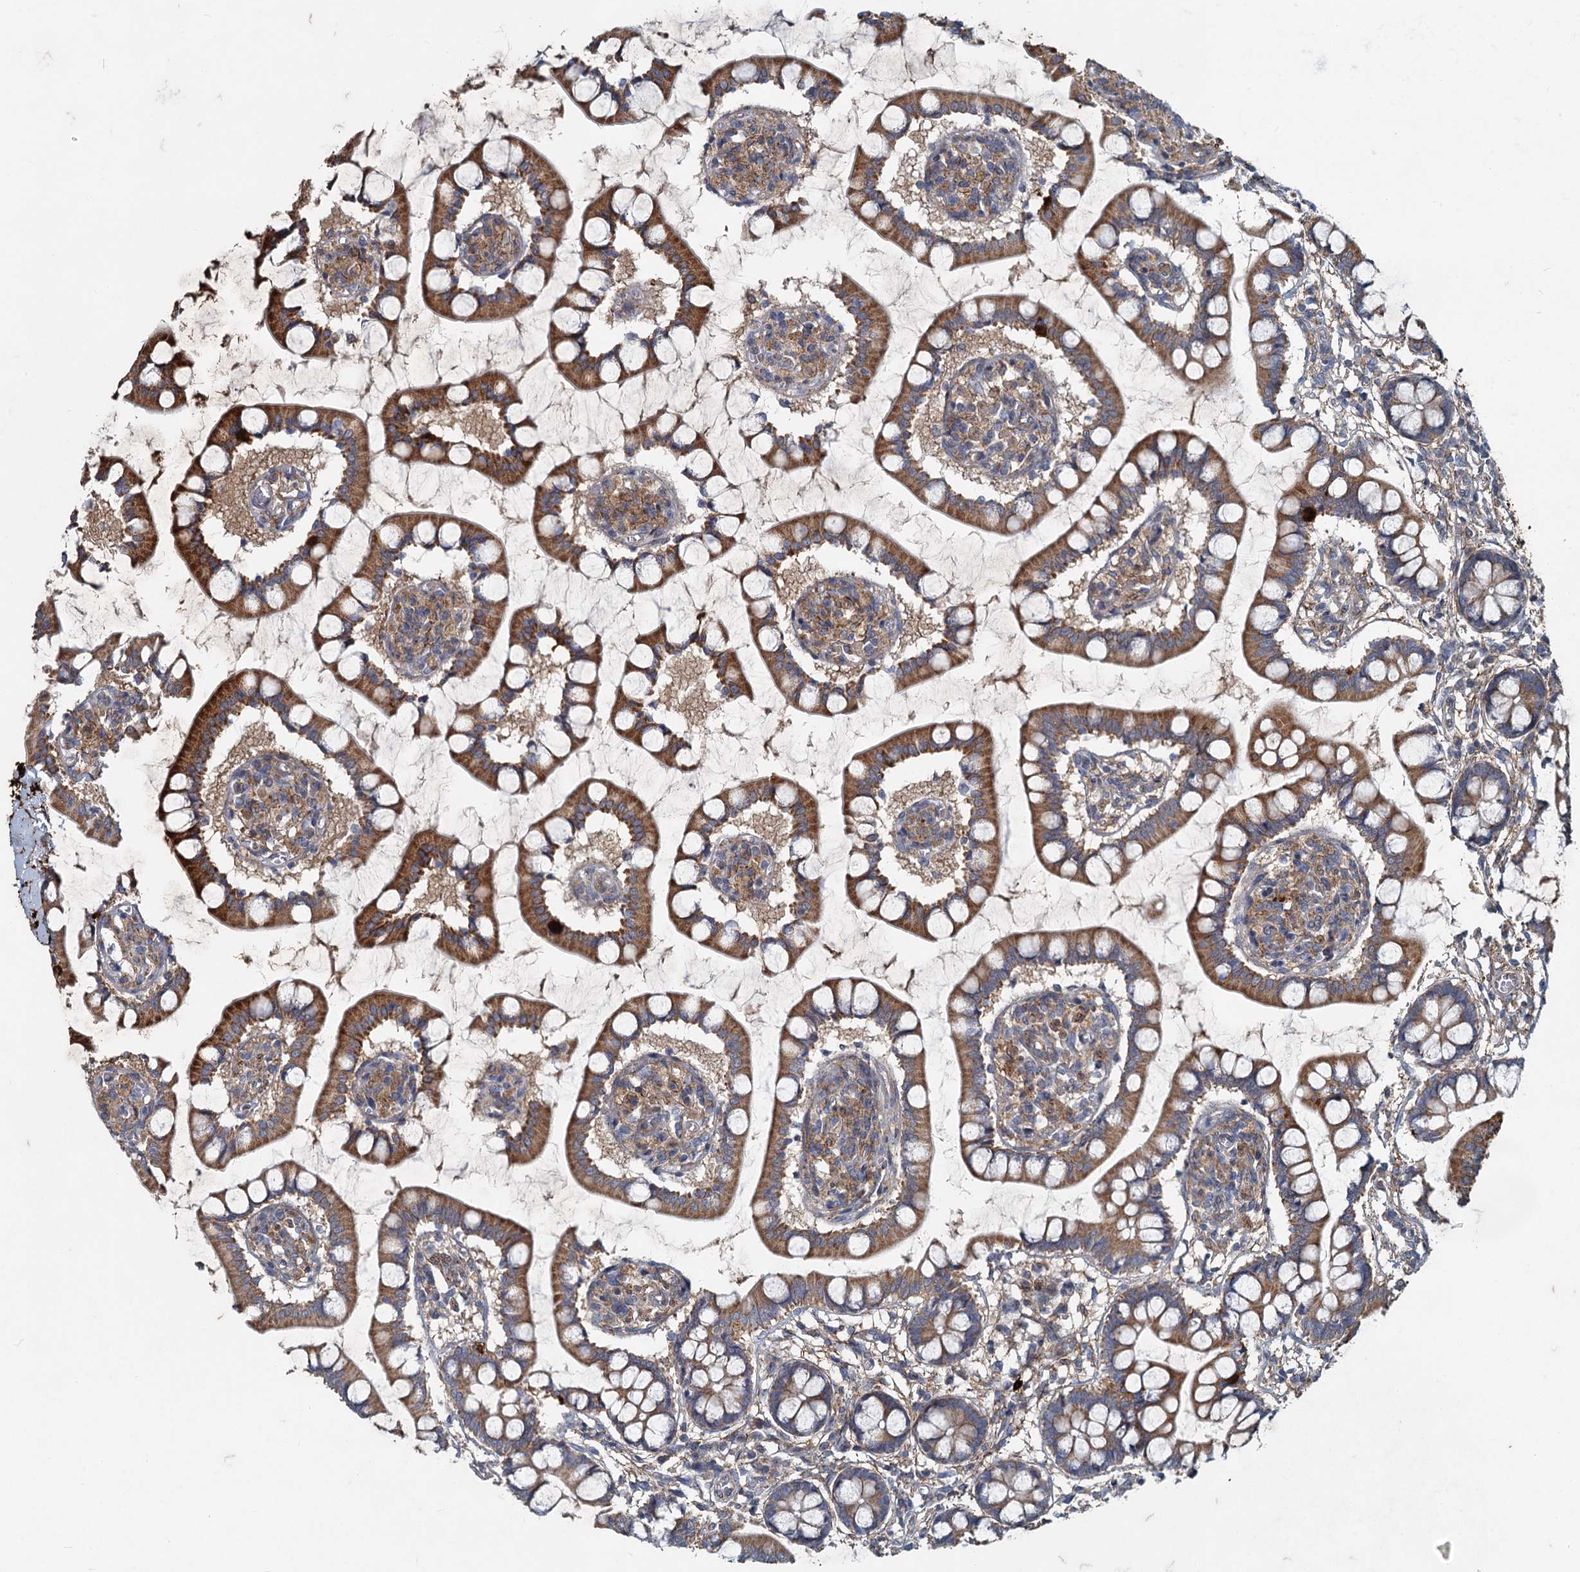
{"staining": {"intensity": "strong", "quantity": ">75%", "location": "cytoplasmic/membranous"}, "tissue": "small intestine", "cell_type": "Glandular cells", "image_type": "normal", "snomed": [{"axis": "morphology", "description": "Normal tissue, NOS"}, {"axis": "topography", "description": "Small intestine"}], "caption": "Immunohistochemical staining of unremarkable human small intestine demonstrates >75% levels of strong cytoplasmic/membranous protein staining in about >75% of glandular cells. (DAB (3,3'-diaminobenzidine) = brown stain, brightfield microscopy at high magnification).", "gene": "ADCY2", "patient": {"sex": "male", "age": 52}}